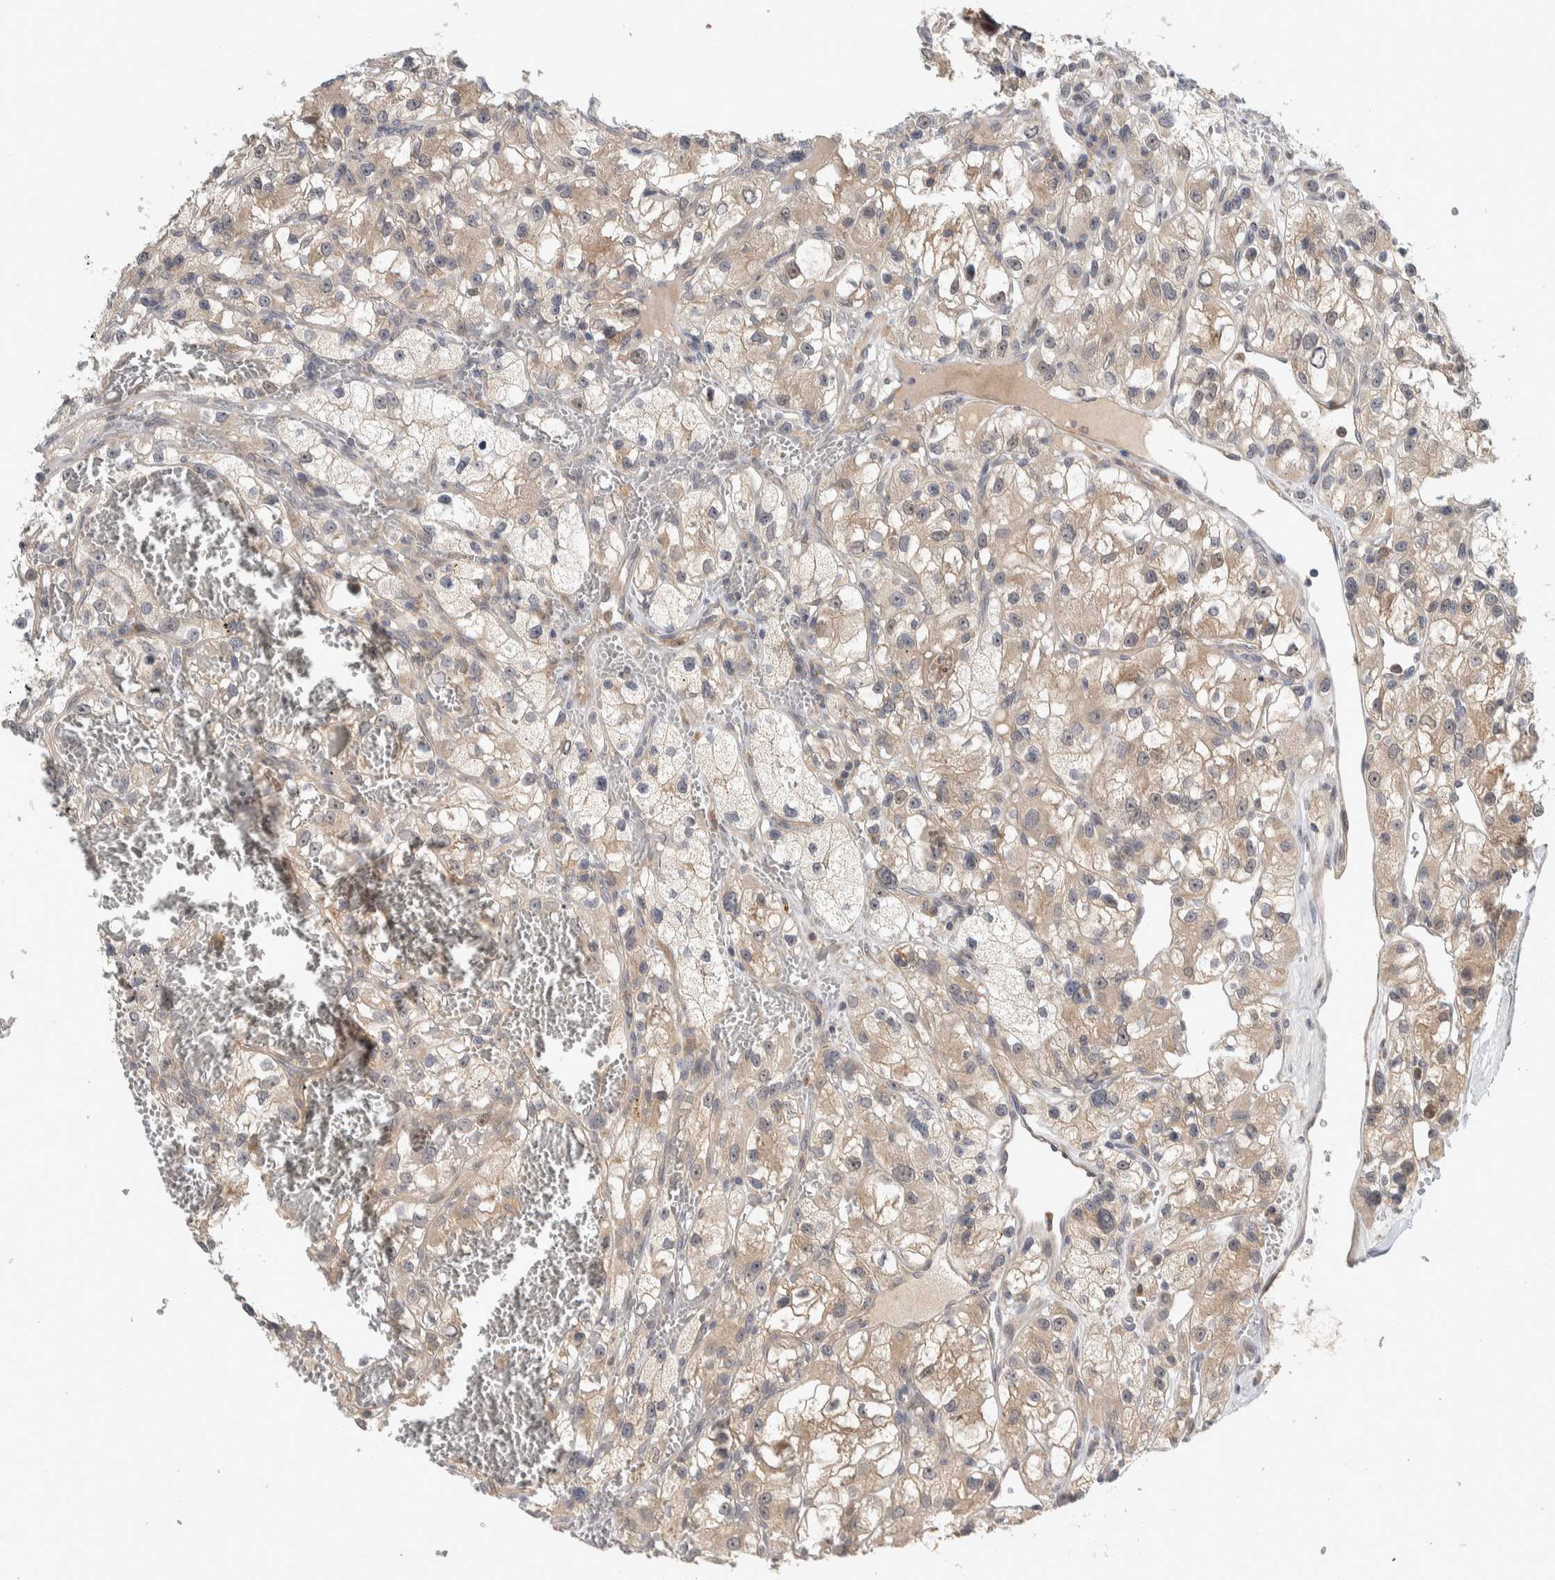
{"staining": {"intensity": "weak", "quantity": "25%-75%", "location": "cytoplasmic/membranous"}, "tissue": "renal cancer", "cell_type": "Tumor cells", "image_type": "cancer", "snomed": [{"axis": "morphology", "description": "Adenocarcinoma, NOS"}, {"axis": "topography", "description": "Kidney"}], "caption": "Brown immunohistochemical staining in human renal adenocarcinoma demonstrates weak cytoplasmic/membranous expression in about 25%-75% of tumor cells. (DAB (3,3'-diaminobenzidine) IHC with brightfield microscopy, high magnification).", "gene": "MPRIP", "patient": {"sex": "female", "age": 57}}